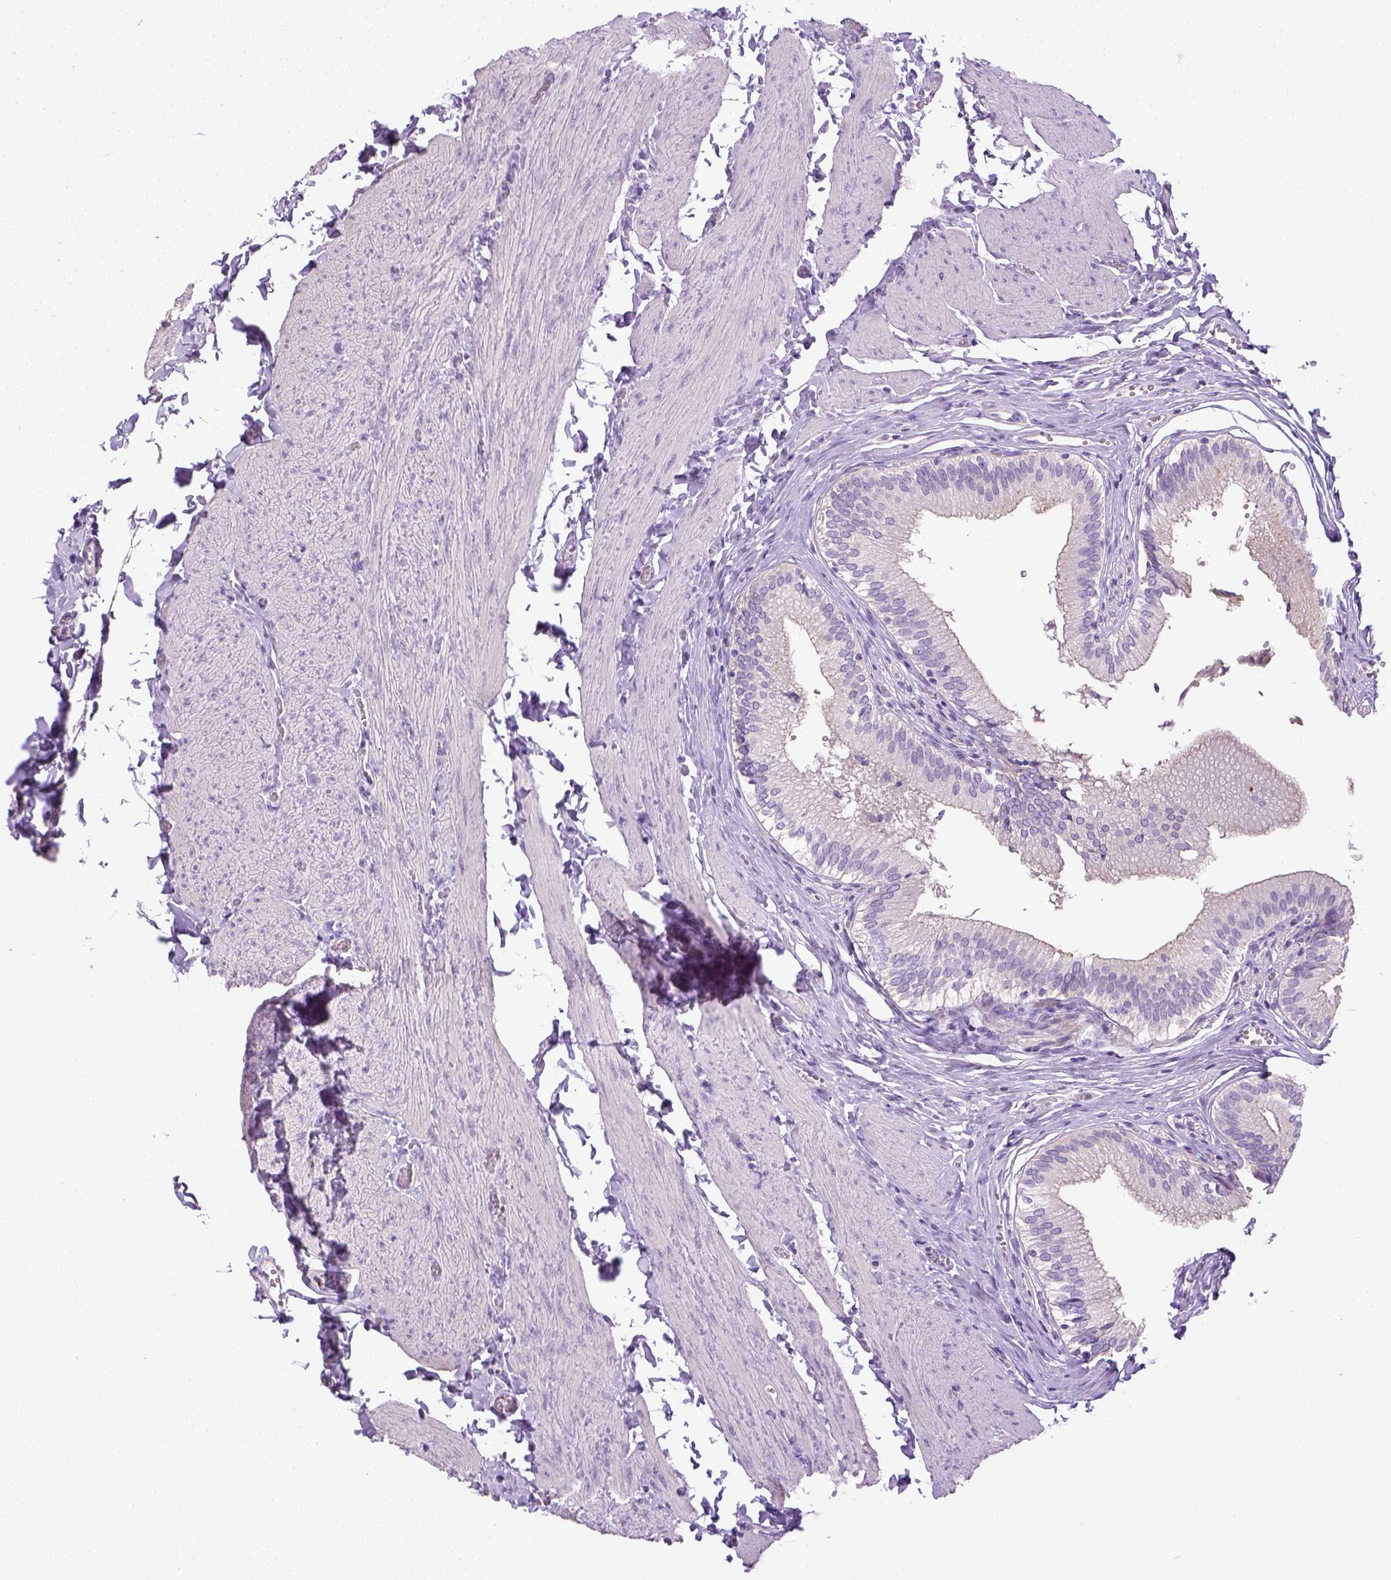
{"staining": {"intensity": "negative", "quantity": "none", "location": "none"}, "tissue": "gallbladder", "cell_type": "Glandular cells", "image_type": "normal", "snomed": [{"axis": "morphology", "description": "Normal tissue, NOS"}, {"axis": "topography", "description": "Gallbladder"}, {"axis": "topography", "description": "Peripheral nerve tissue"}], "caption": "Immunohistochemistry (IHC) histopathology image of benign gallbladder: human gallbladder stained with DAB shows no significant protein expression in glandular cells. (Brightfield microscopy of DAB immunohistochemistry (IHC) at high magnification).", "gene": "LGSN", "patient": {"sex": "male", "age": 17}}